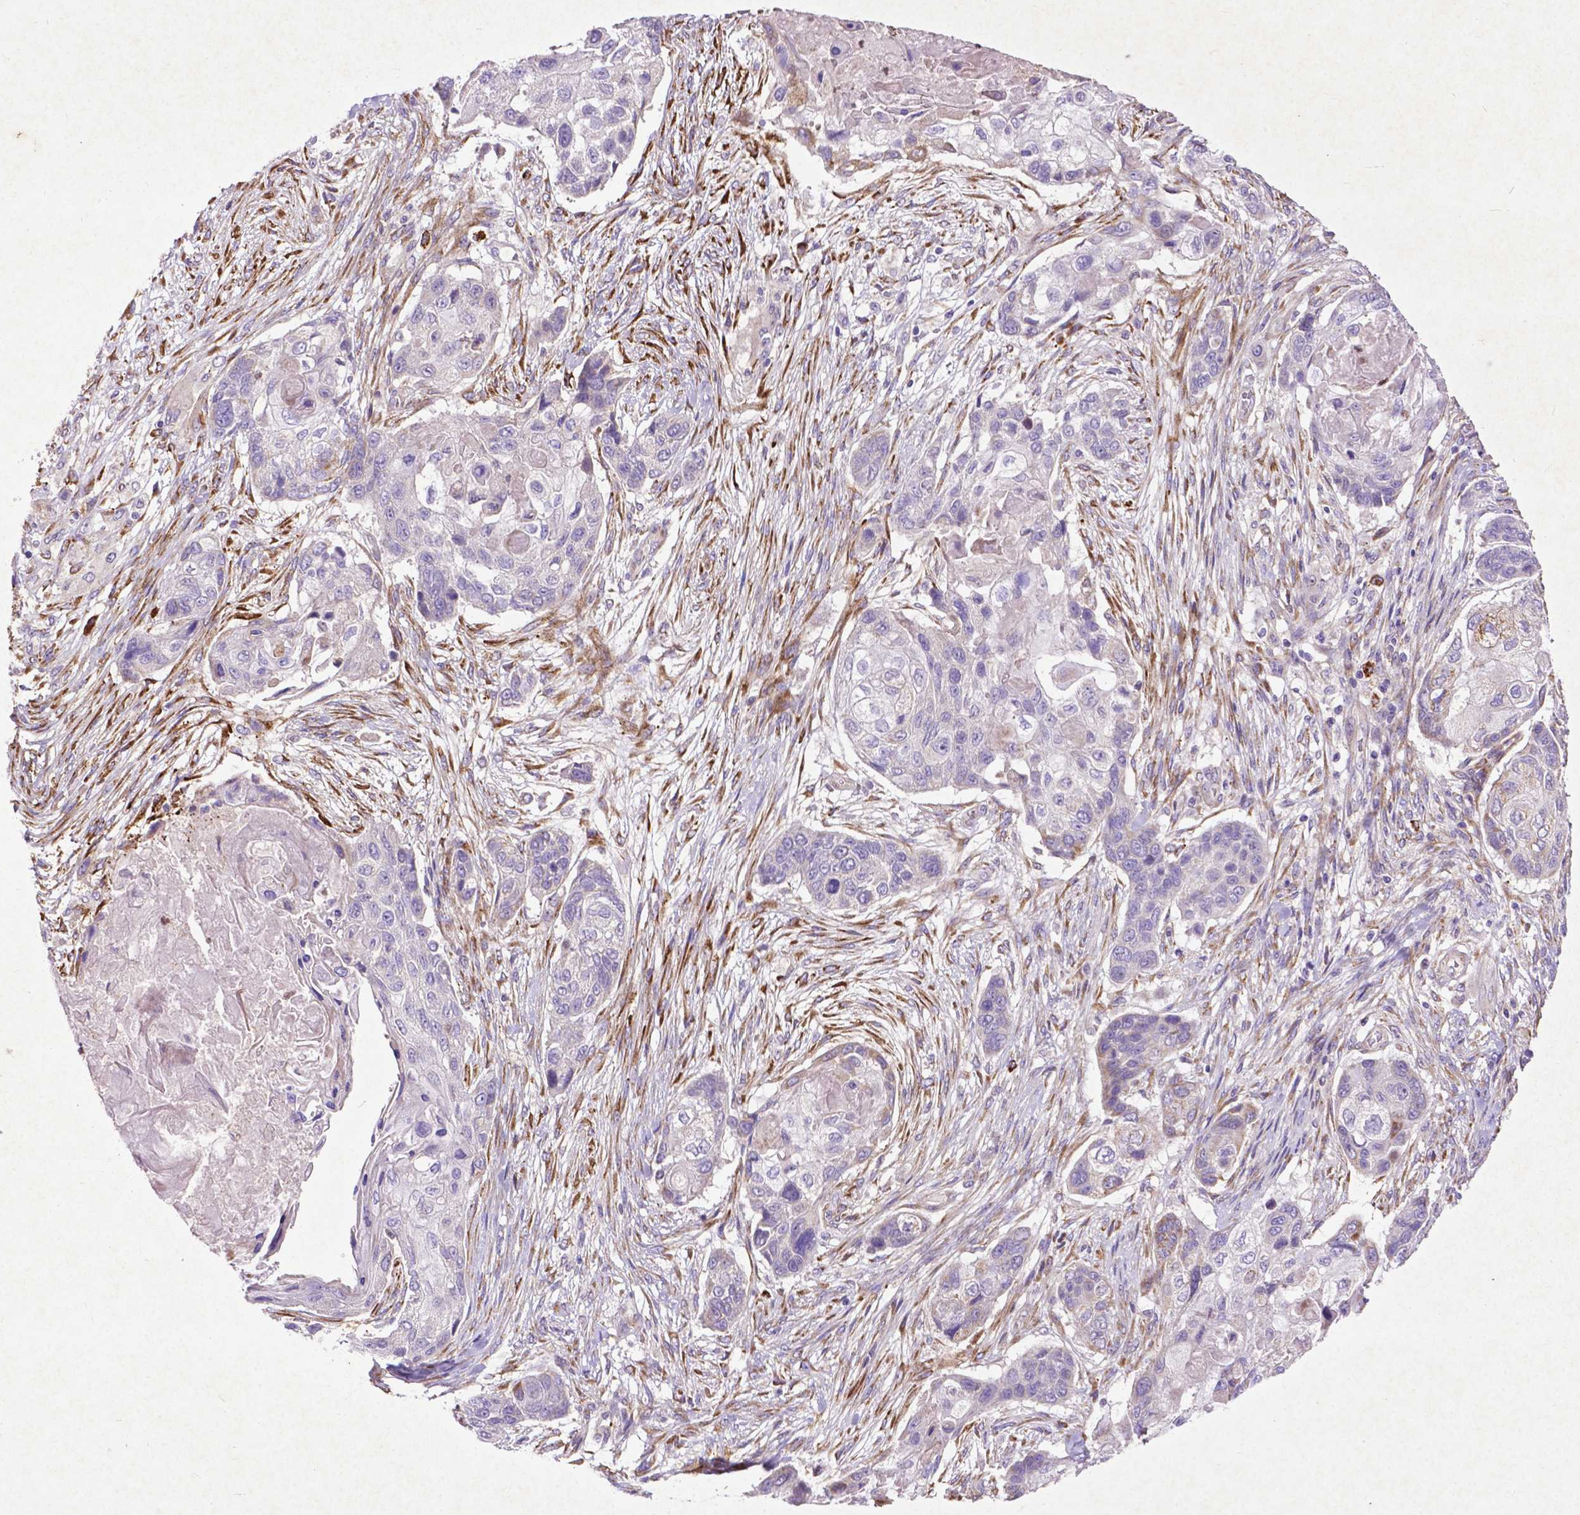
{"staining": {"intensity": "negative", "quantity": "none", "location": "none"}, "tissue": "lung cancer", "cell_type": "Tumor cells", "image_type": "cancer", "snomed": [{"axis": "morphology", "description": "Squamous cell carcinoma, NOS"}, {"axis": "topography", "description": "Lung"}], "caption": "High magnification brightfield microscopy of lung squamous cell carcinoma stained with DAB (brown) and counterstained with hematoxylin (blue): tumor cells show no significant staining. (IHC, brightfield microscopy, high magnification).", "gene": "THEGL", "patient": {"sex": "male", "age": 69}}